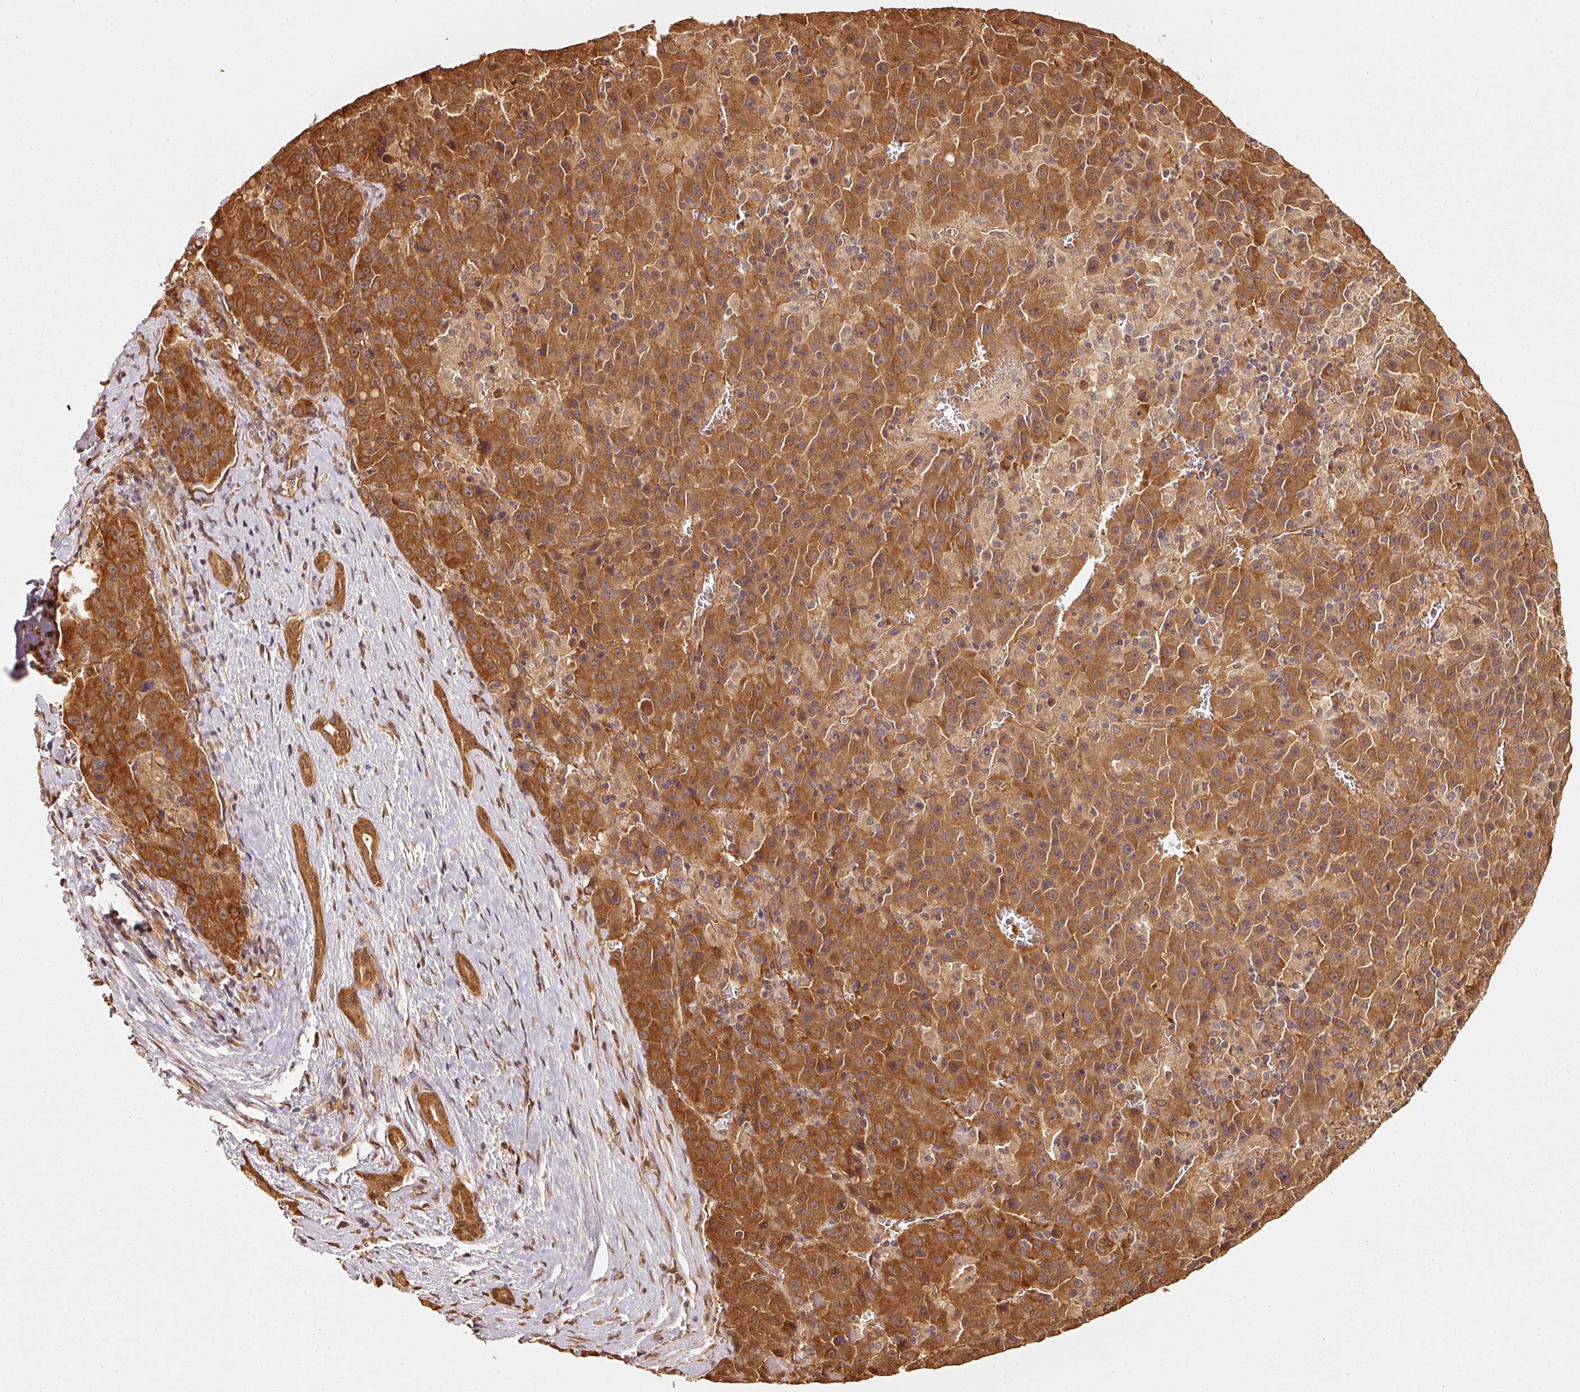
{"staining": {"intensity": "strong", "quantity": ">75%", "location": "cytoplasmic/membranous"}, "tissue": "liver cancer", "cell_type": "Tumor cells", "image_type": "cancer", "snomed": [{"axis": "morphology", "description": "Carcinoma, Hepatocellular, NOS"}, {"axis": "topography", "description": "Liver"}], "caption": "An IHC image of neoplastic tissue is shown. Protein staining in brown highlights strong cytoplasmic/membranous positivity in liver hepatocellular carcinoma within tumor cells.", "gene": "STAU1", "patient": {"sex": "female", "age": 53}}